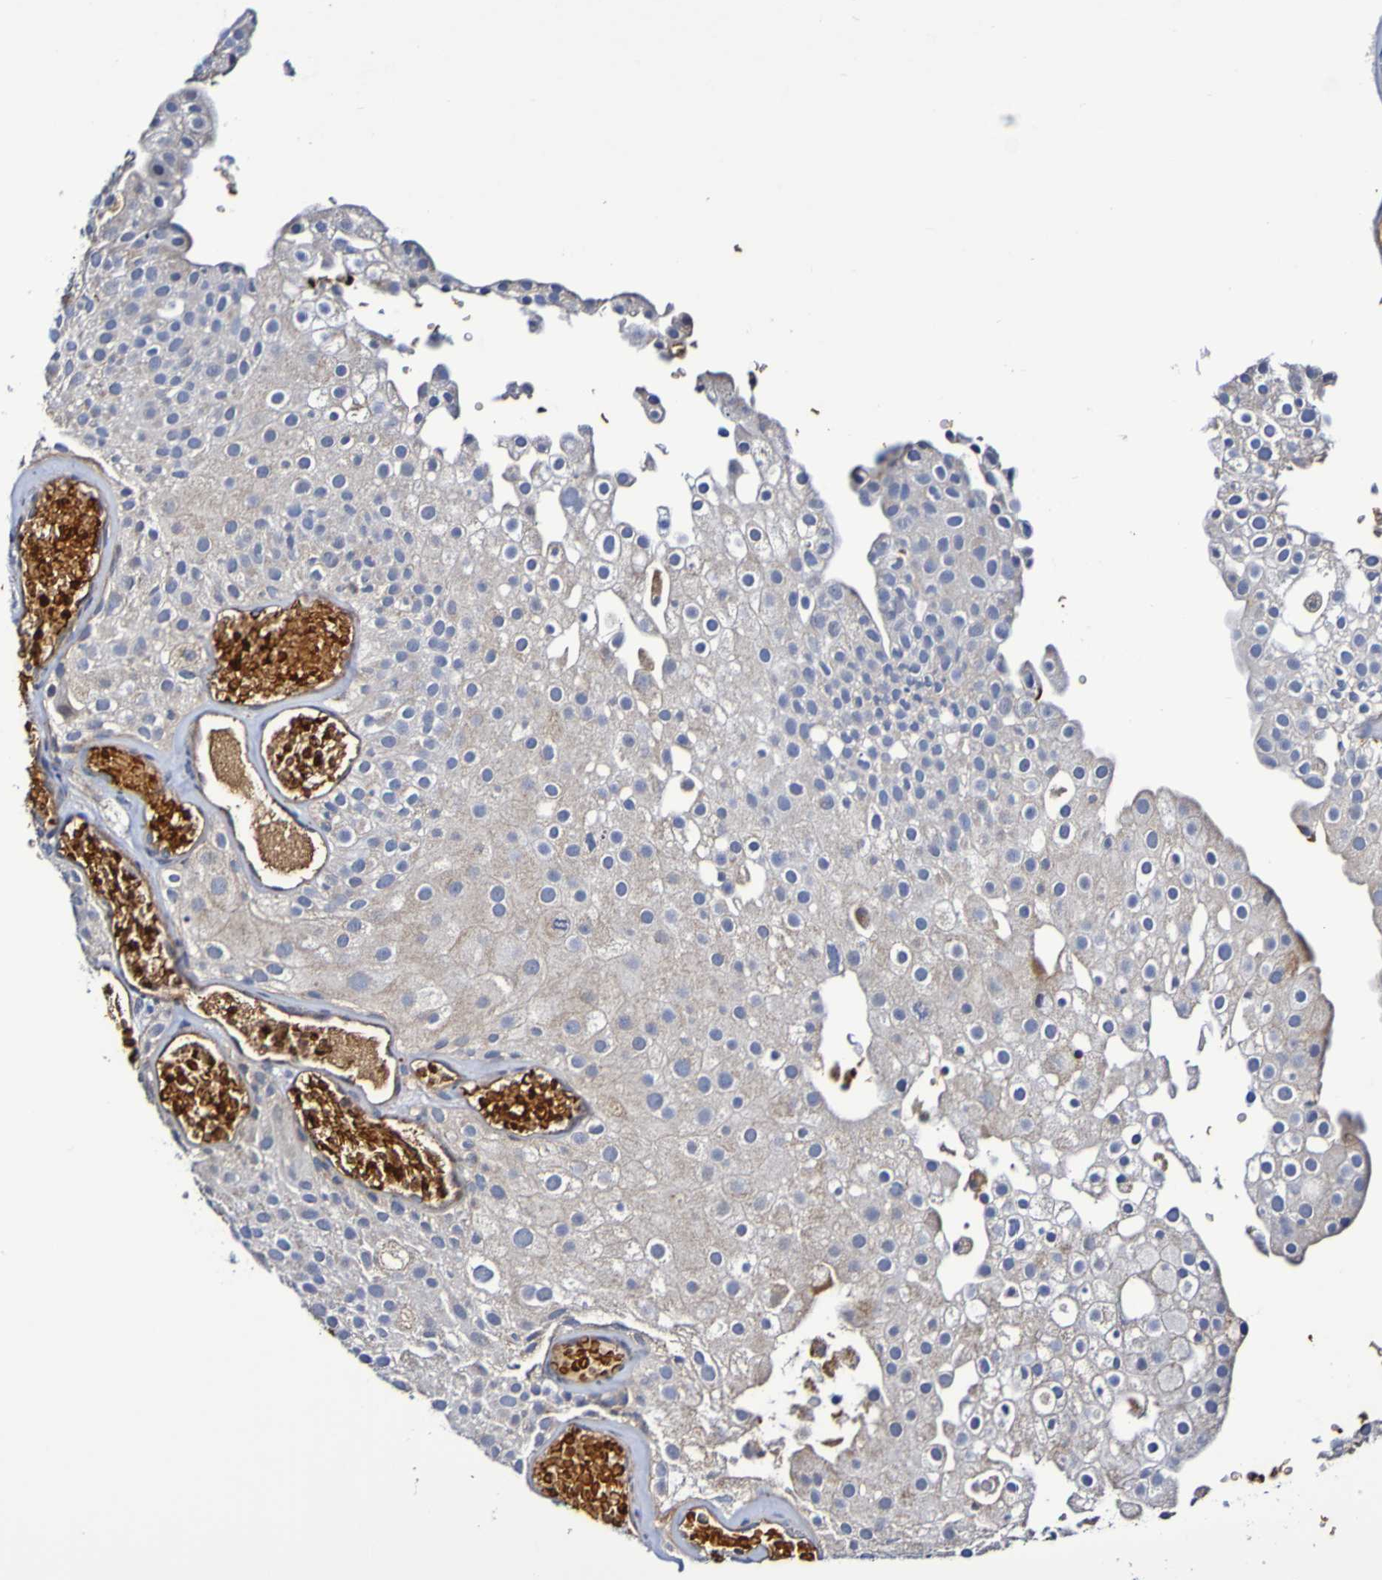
{"staining": {"intensity": "negative", "quantity": "none", "location": "none"}, "tissue": "urothelial cancer", "cell_type": "Tumor cells", "image_type": "cancer", "snomed": [{"axis": "morphology", "description": "Urothelial carcinoma, Low grade"}, {"axis": "topography", "description": "Urinary bladder"}], "caption": "An image of urothelial carcinoma (low-grade) stained for a protein exhibits no brown staining in tumor cells.", "gene": "WNT4", "patient": {"sex": "male", "age": 78}}